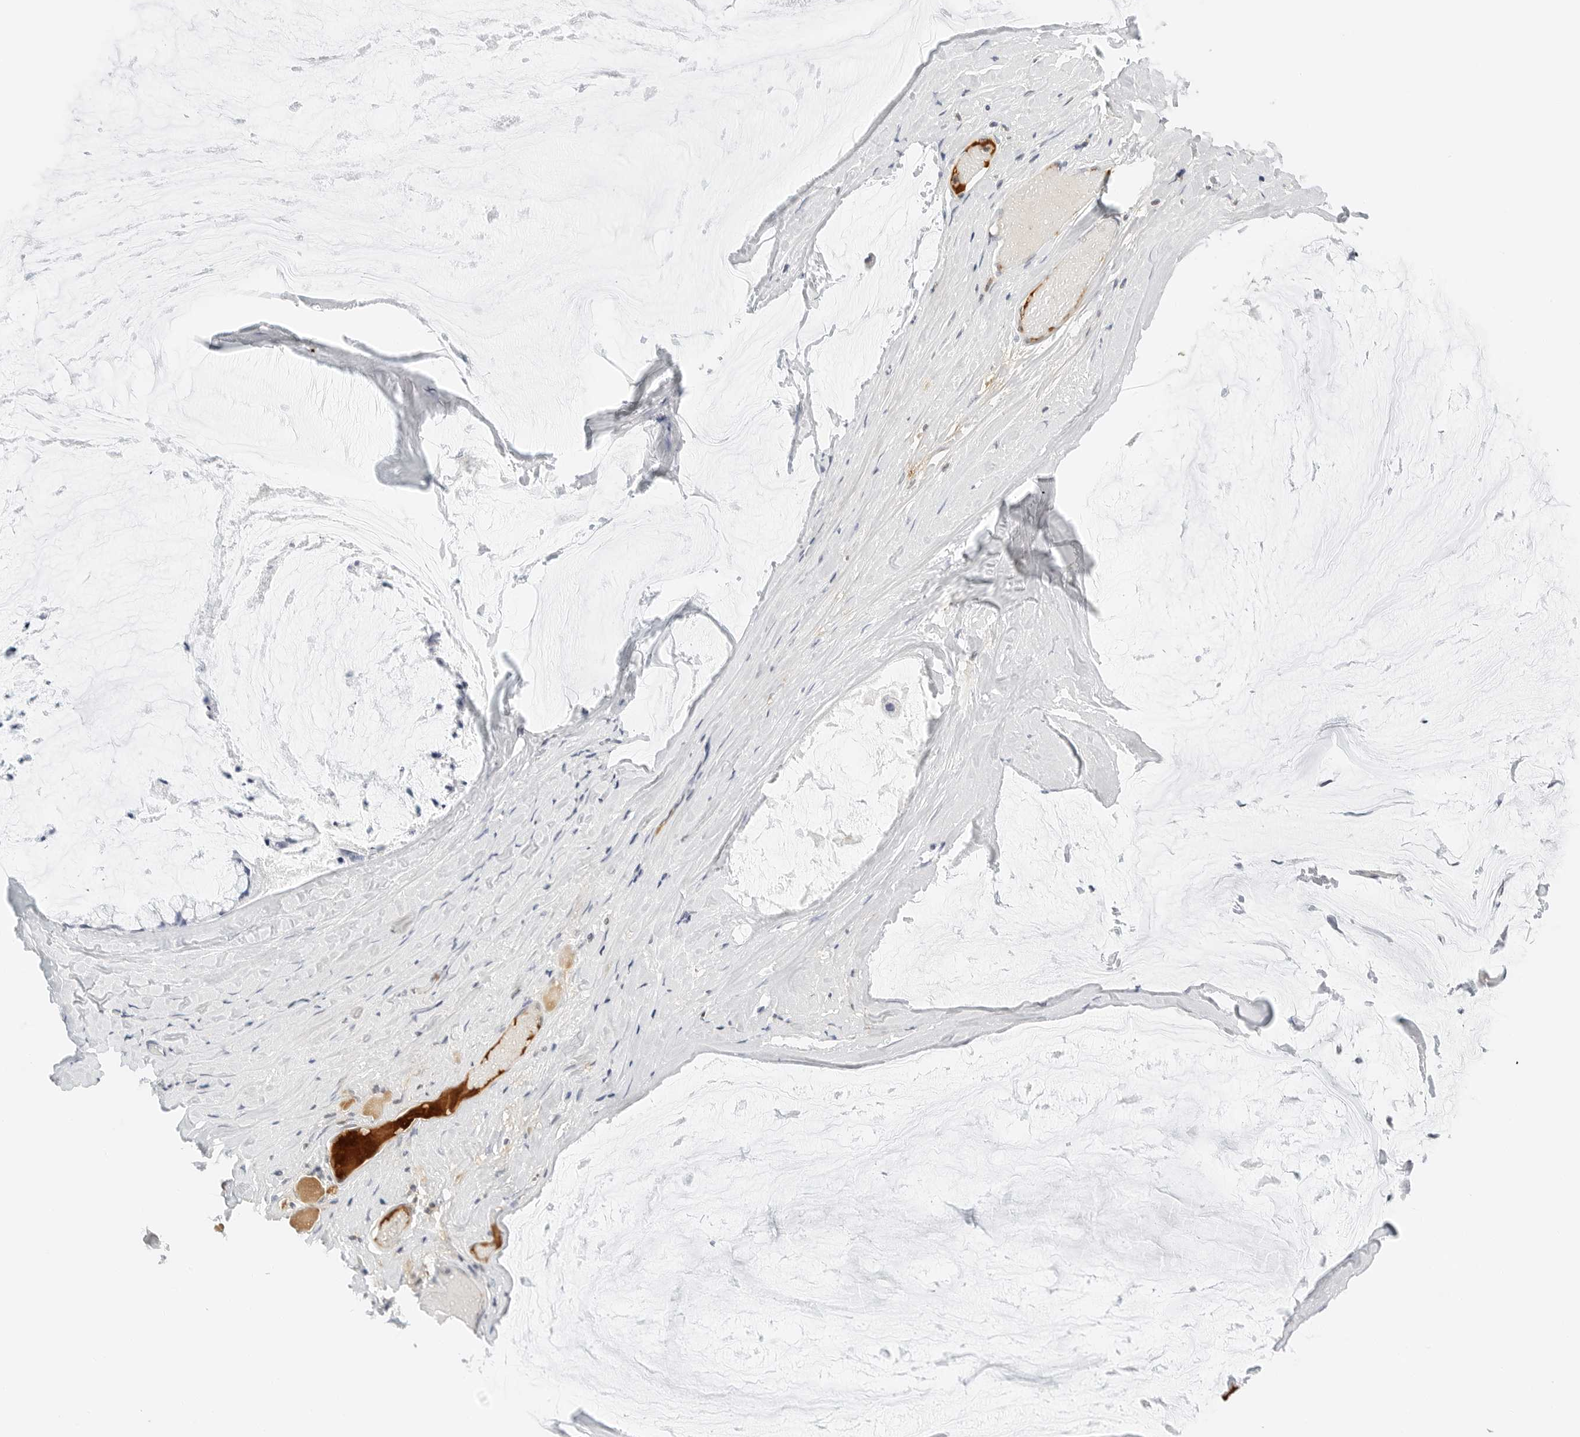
{"staining": {"intensity": "negative", "quantity": "none", "location": "none"}, "tissue": "ovarian cancer", "cell_type": "Tumor cells", "image_type": "cancer", "snomed": [{"axis": "morphology", "description": "Cystadenocarcinoma, mucinous, NOS"}, {"axis": "topography", "description": "Ovary"}], "caption": "Ovarian mucinous cystadenocarcinoma stained for a protein using IHC displays no staining tumor cells.", "gene": "PKDCC", "patient": {"sex": "female", "age": 39}}